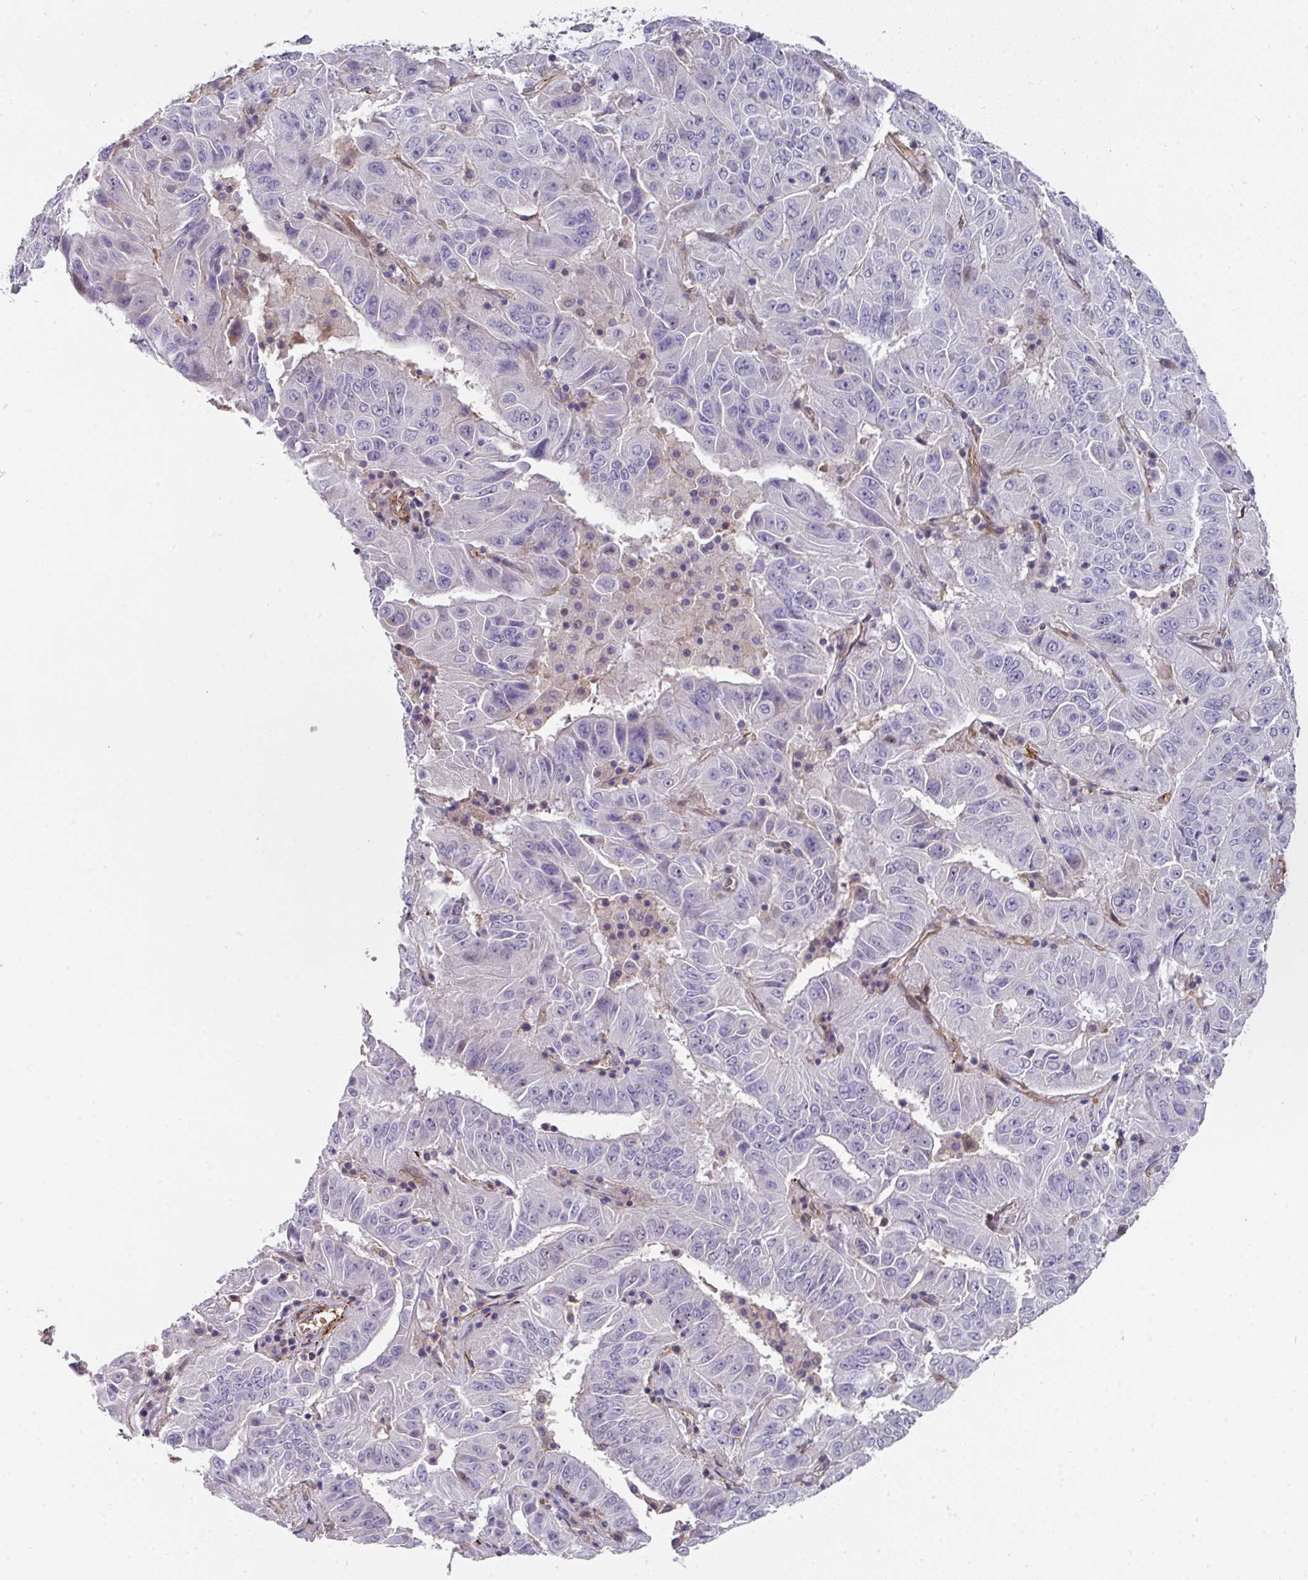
{"staining": {"intensity": "negative", "quantity": "none", "location": "none"}, "tissue": "pancreatic cancer", "cell_type": "Tumor cells", "image_type": "cancer", "snomed": [{"axis": "morphology", "description": "Adenocarcinoma, NOS"}, {"axis": "topography", "description": "Pancreas"}], "caption": "An image of human pancreatic adenocarcinoma is negative for staining in tumor cells.", "gene": "BEND5", "patient": {"sex": "male", "age": 63}}